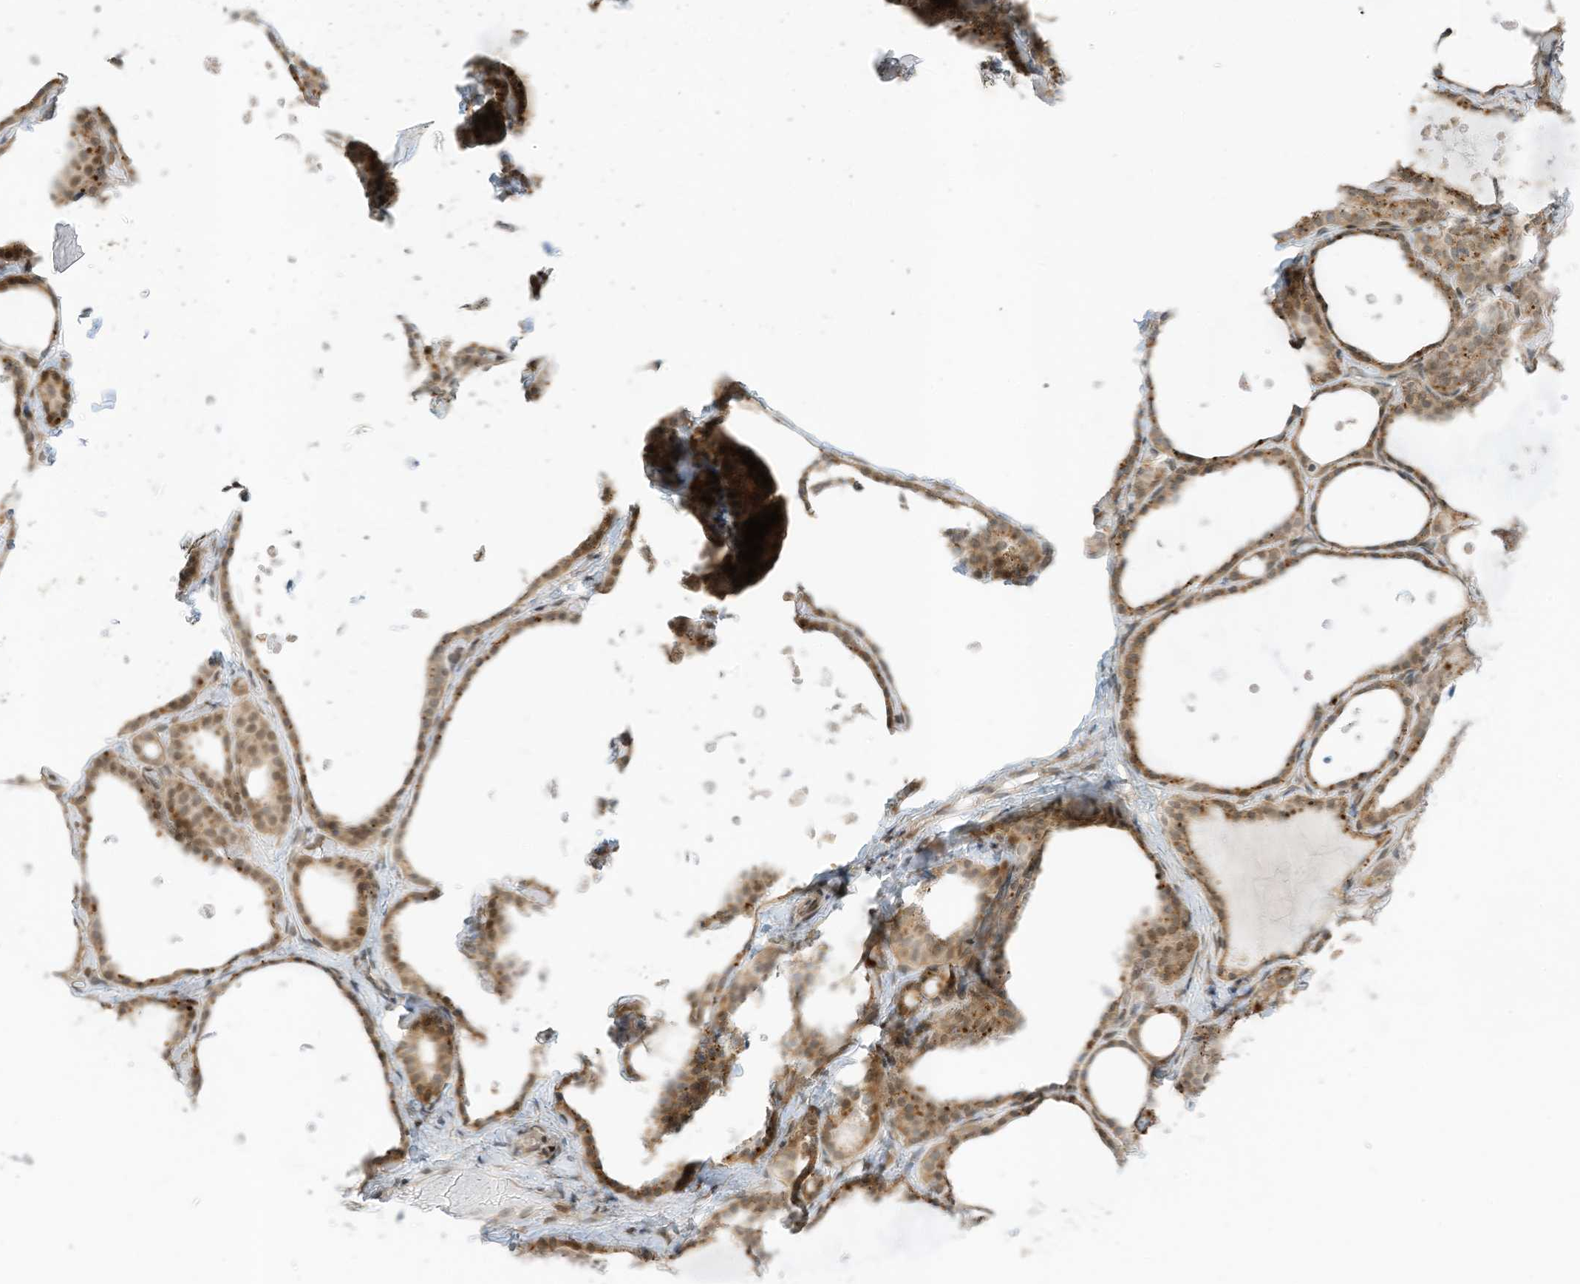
{"staining": {"intensity": "moderate", "quantity": ">75%", "location": "cytoplasmic/membranous"}, "tissue": "thyroid gland", "cell_type": "Glandular cells", "image_type": "normal", "snomed": [{"axis": "morphology", "description": "Normal tissue, NOS"}, {"axis": "topography", "description": "Thyroid gland"}], "caption": "A high-resolution photomicrograph shows immunohistochemistry (IHC) staining of normal thyroid gland, which demonstrates moderate cytoplasmic/membranous positivity in approximately >75% of glandular cells.", "gene": "EDF1", "patient": {"sex": "female", "age": 44}}